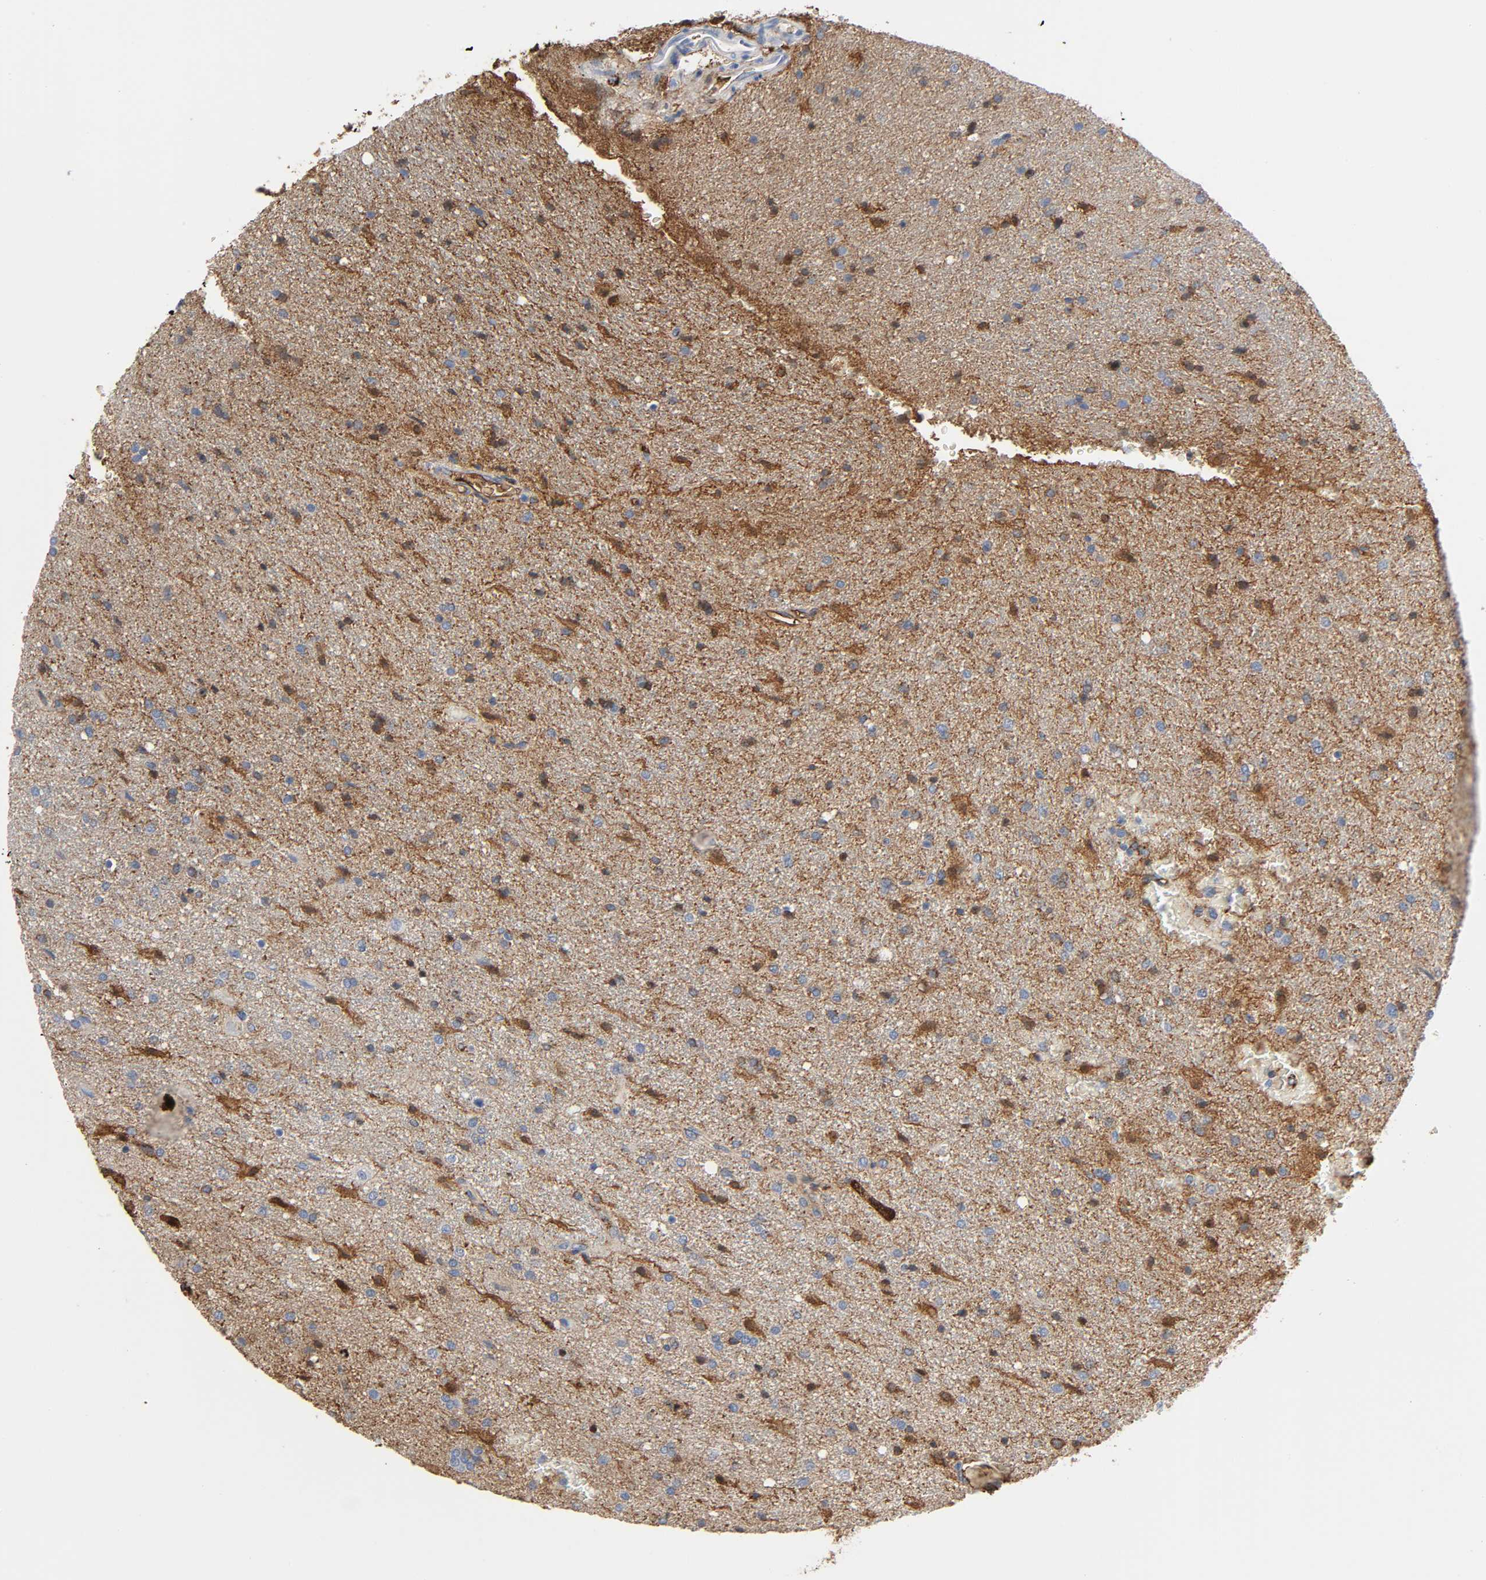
{"staining": {"intensity": "moderate", "quantity": "25%-75%", "location": "cytoplasmic/membranous"}, "tissue": "glioma", "cell_type": "Tumor cells", "image_type": "cancer", "snomed": [{"axis": "morphology", "description": "Normal tissue, NOS"}, {"axis": "morphology", "description": "Glioma, malignant, High grade"}, {"axis": "topography", "description": "Cerebral cortex"}], "caption": "Glioma stained for a protein reveals moderate cytoplasmic/membranous positivity in tumor cells.", "gene": "C3", "patient": {"sex": "male", "age": 56}}